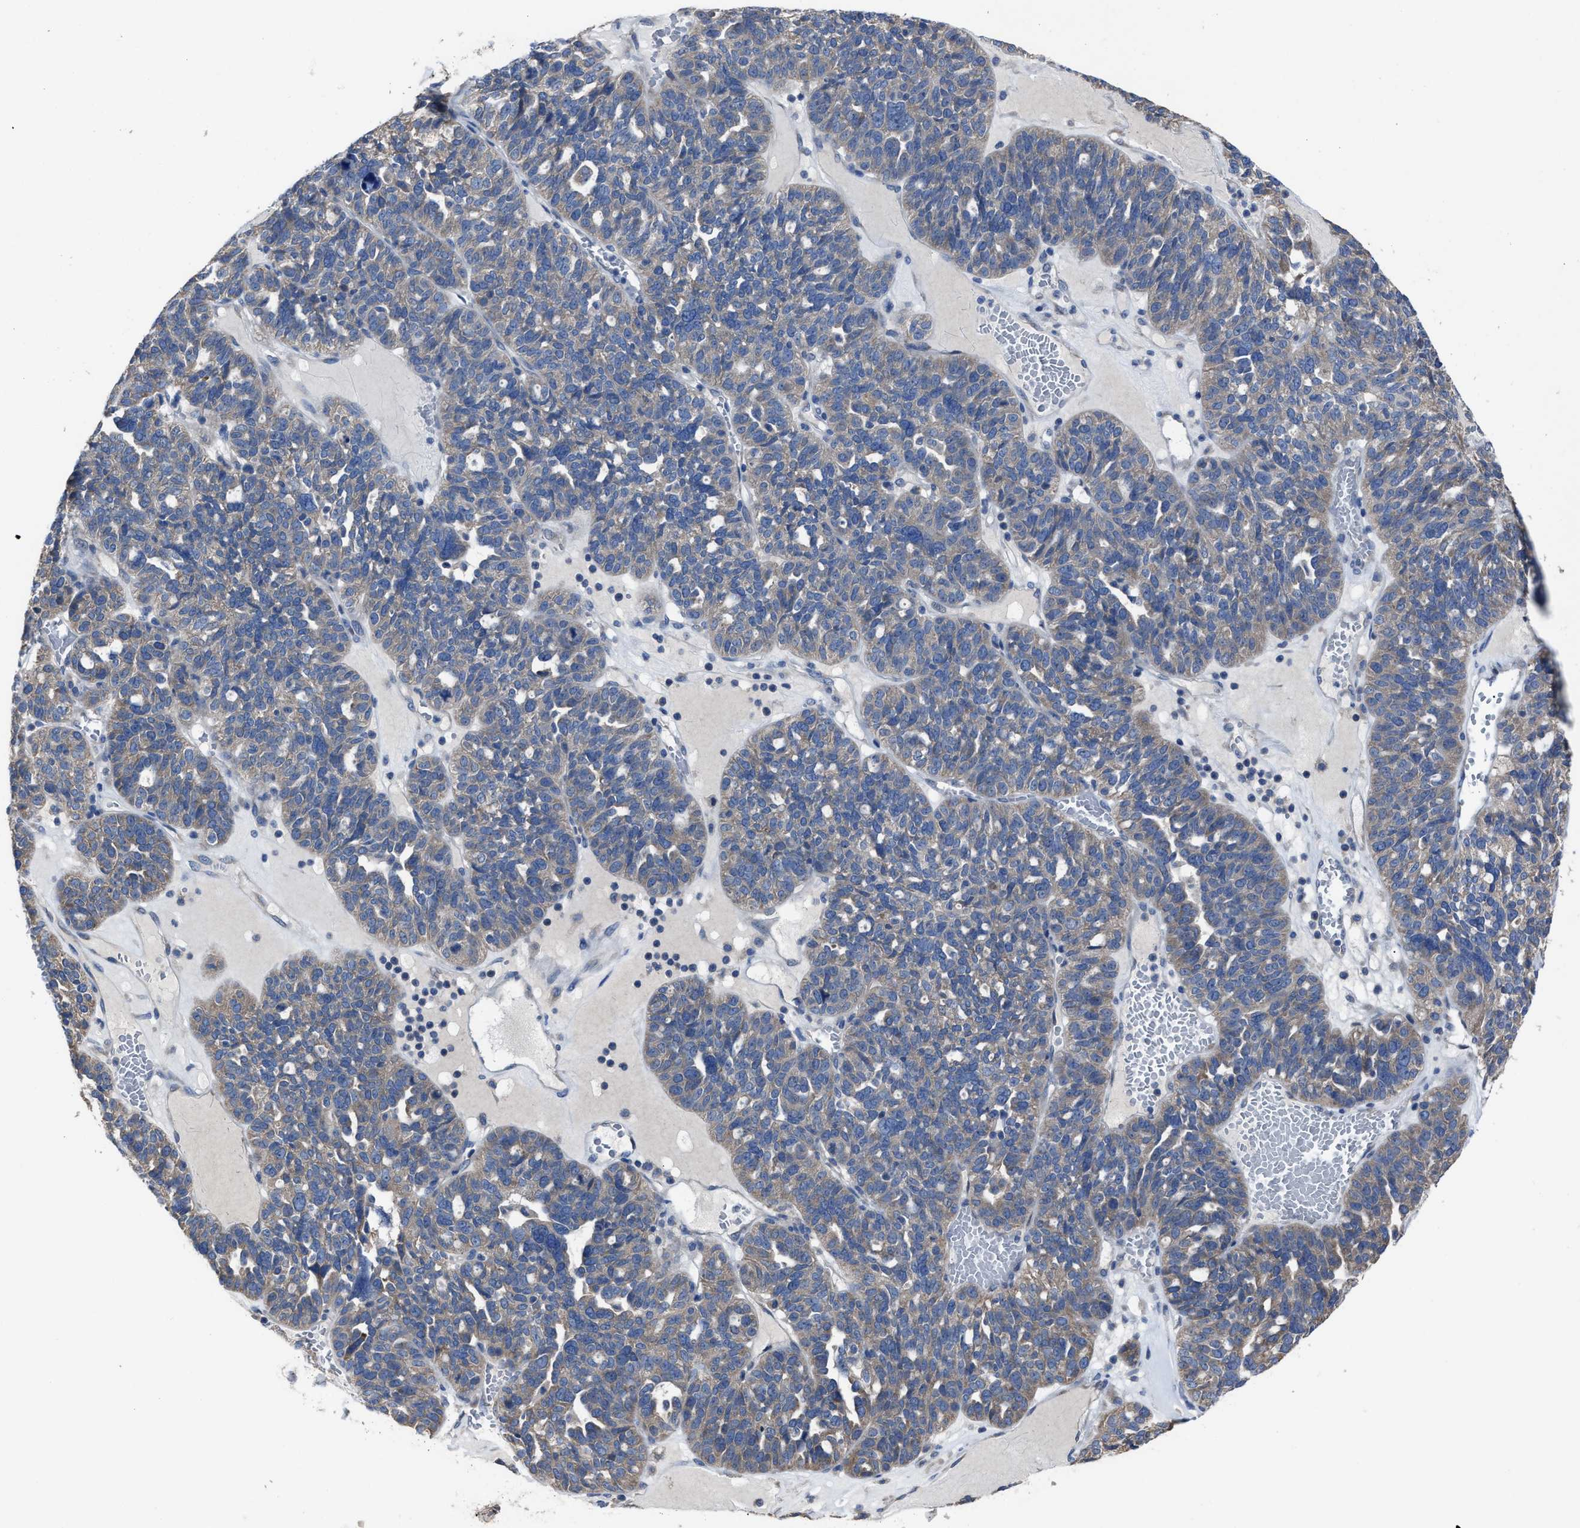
{"staining": {"intensity": "weak", "quantity": "25%-75%", "location": "cytoplasmic/membranous"}, "tissue": "ovarian cancer", "cell_type": "Tumor cells", "image_type": "cancer", "snomed": [{"axis": "morphology", "description": "Cystadenocarcinoma, serous, NOS"}, {"axis": "topography", "description": "Ovary"}], "caption": "Immunohistochemistry of human ovarian cancer reveals low levels of weak cytoplasmic/membranous expression in approximately 25%-75% of tumor cells. Nuclei are stained in blue.", "gene": "UPF1", "patient": {"sex": "female", "age": 59}}